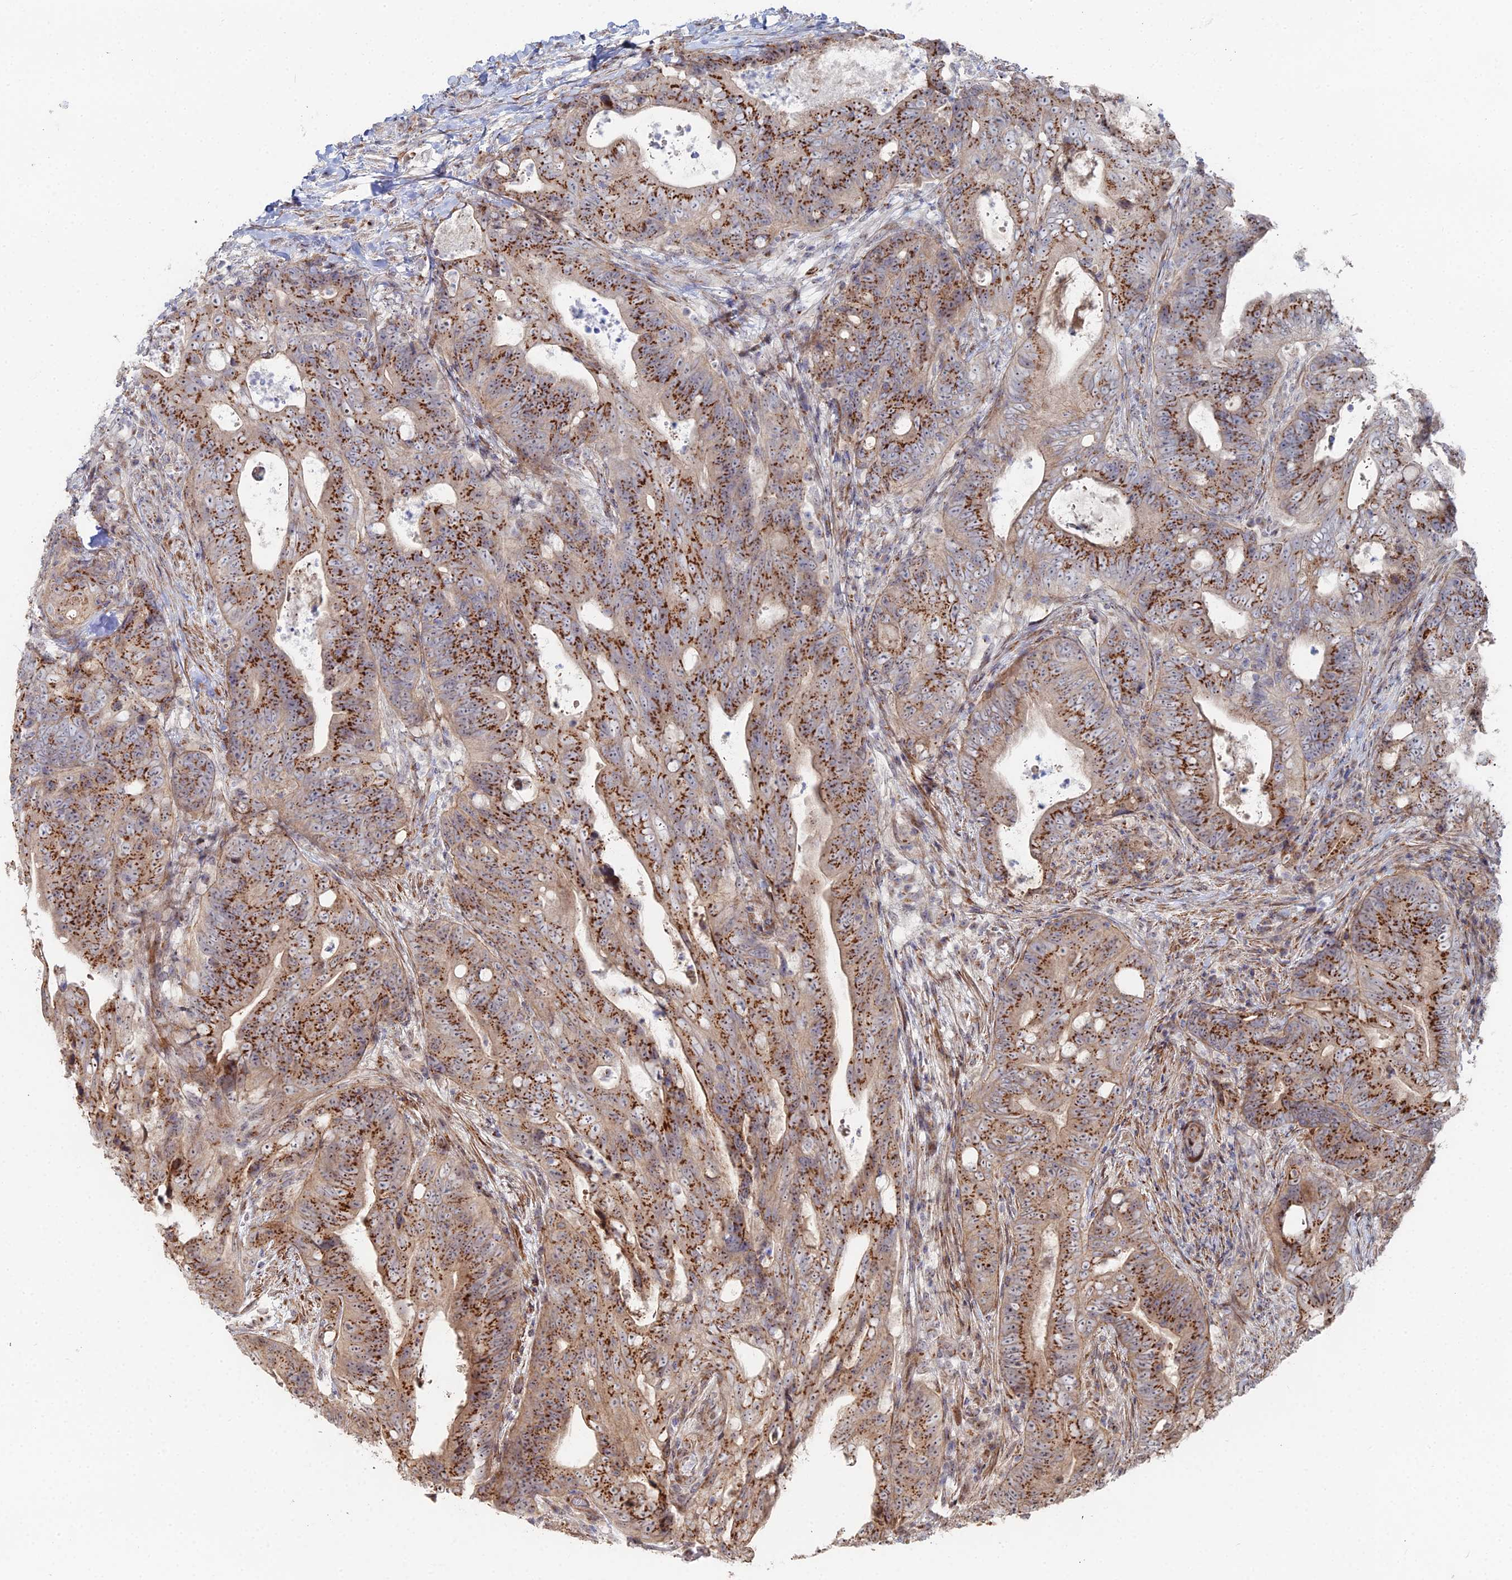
{"staining": {"intensity": "strong", "quantity": ">75%", "location": "cytoplasmic/membranous"}, "tissue": "colorectal cancer", "cell_type": "Tumor cells", "image_type": "cancer", "snomed": [{"axis": "morphology", "description": "Adenocarcinoma, NOS"}, {"axis": "topography", "description": "Colon"}], "caption": "Tumor cells reveal strong cytoplasmic/membranous expression in approximately >75% of cells in colorectal cancer (adenocarcinoma).", "gene": "SGMS1", "patient": {"sex": "female", "age": 82}}